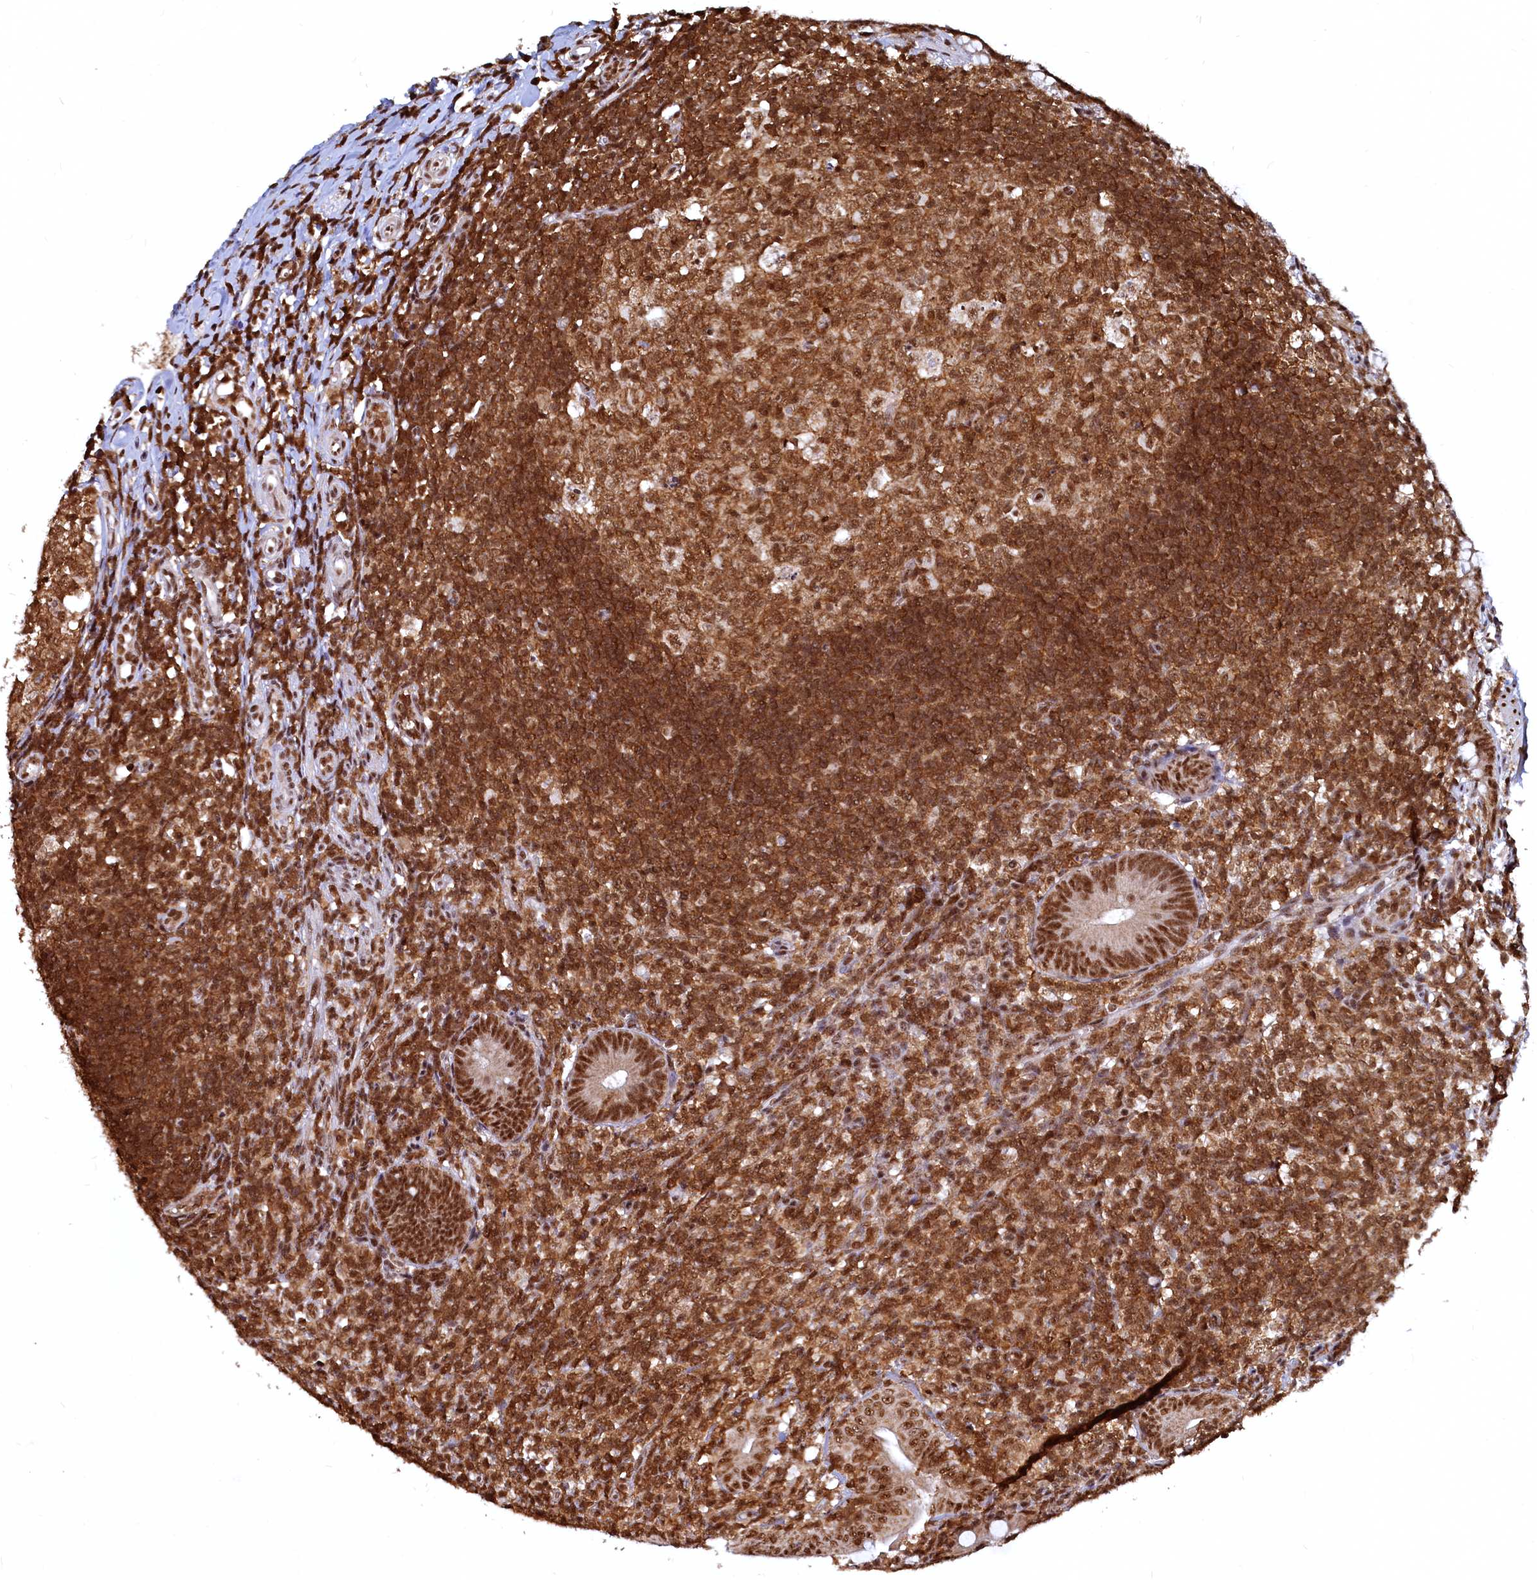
{"staining": {"intensity": "strong", "quantity": ">75%", "location": "nuclear"}, "tissue": "appendix", "cell_type": "Glandular cells", "image_type": "normal", "snomed": [{"axis": "morphology", "description": "Normal tissue, NOS"}, {"axis": "topography", "description": "Appendix"}], "caption": "Appendix stained for a protein shows strong nuclear positivity in glandular cells. Using DAB (brown) and hematoxylin (blue) stains, captured at high magnification using brightfield microscopy.", "gene": "RSRC2", "patient": {"sex": "male", "age": 14}}